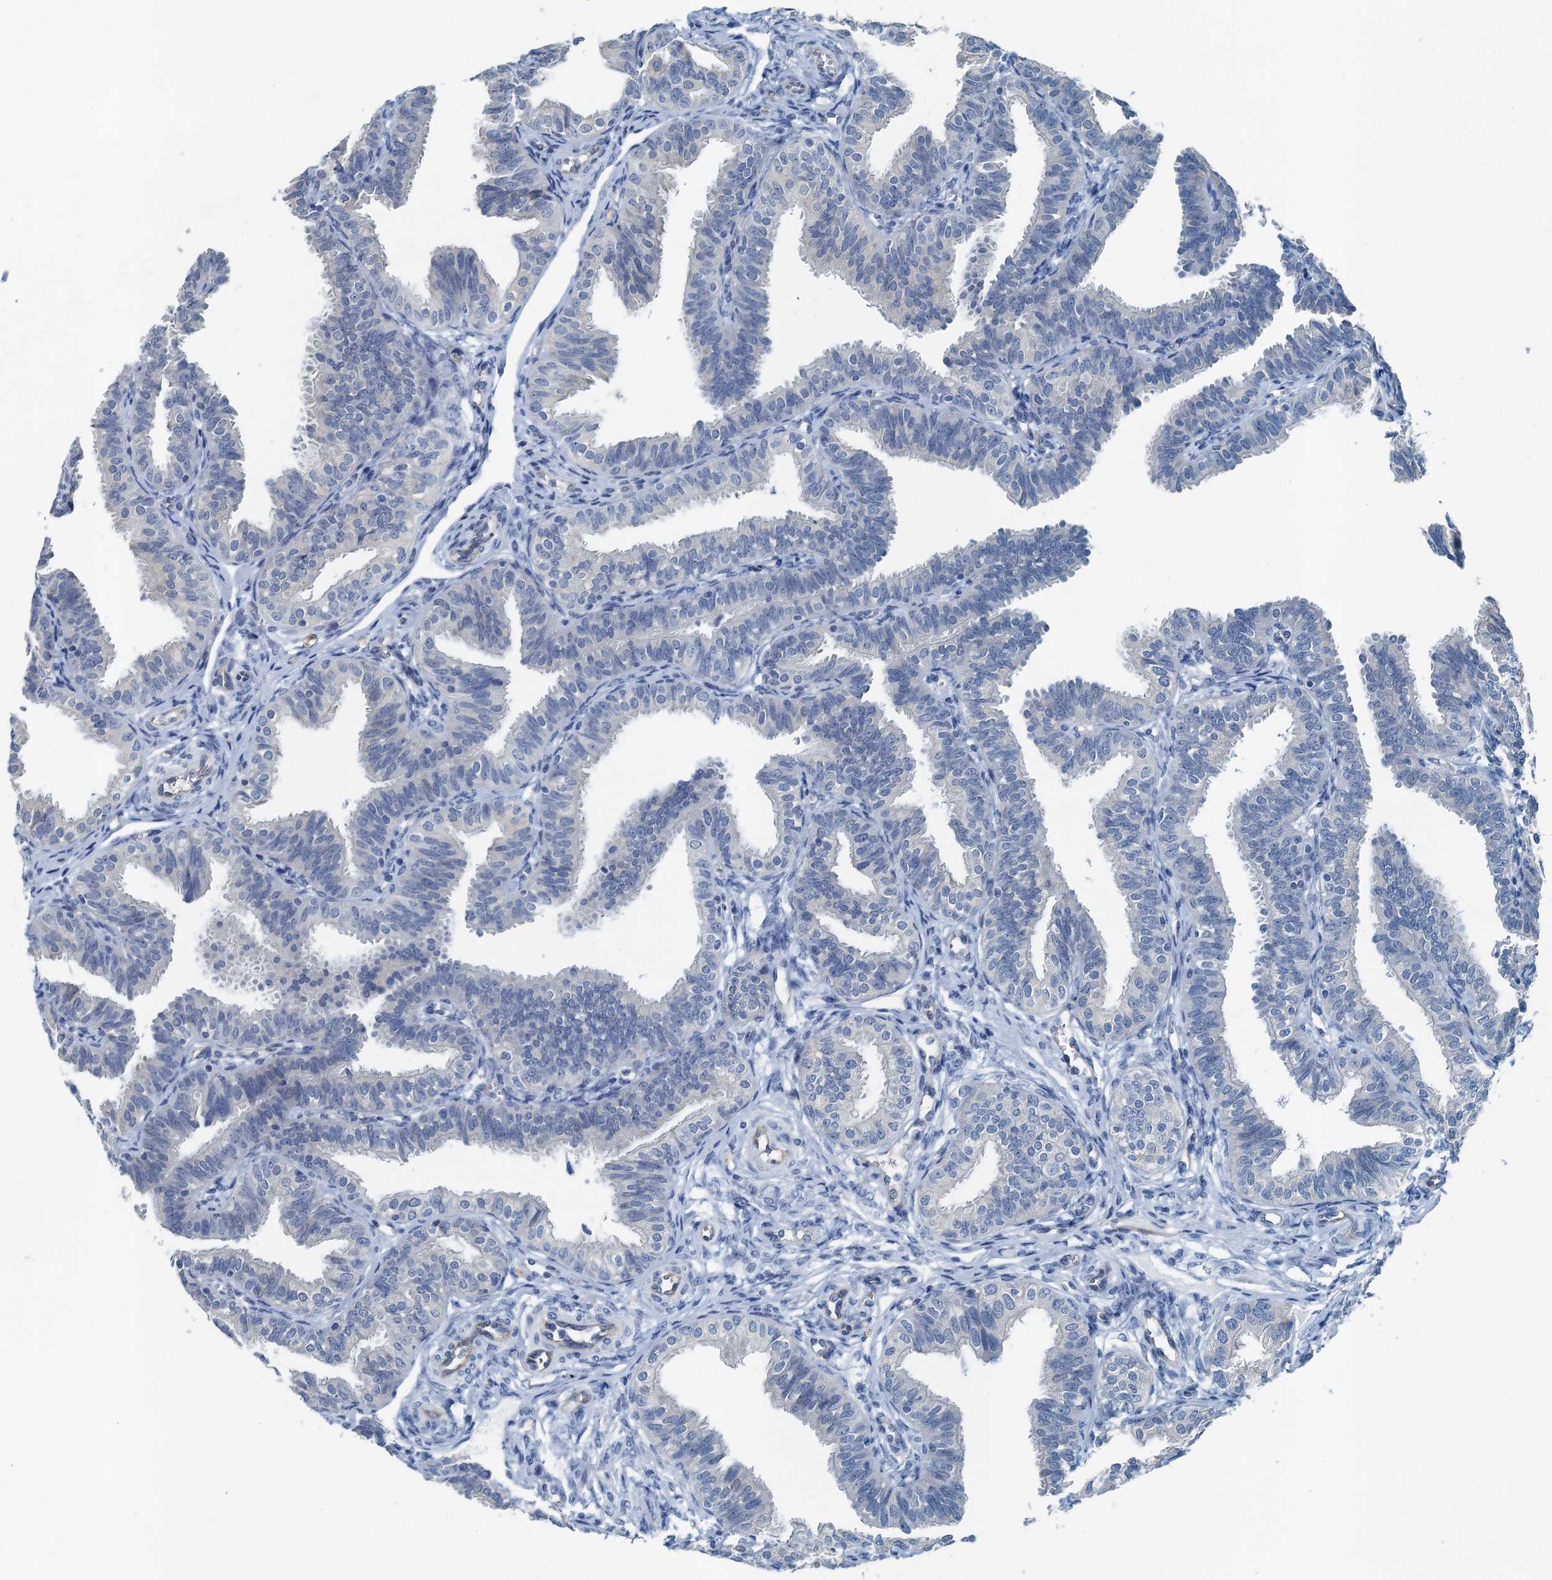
{"staining": {"intensity": "negative", "quantity": "none", "location": "none"}, "tissue": "fallopian tube", "cell_type": "Glandular cells", "image_type": "normal", "snomed": [{"axis": "morphology", "description": "Normal tissue, NOS"}, {"axis": "topography", "description": "Fallopian tube"}], "caption": "This is a photomicrograph of immunohistochemistry staining of benign fallopian tube, which shows no positivity in glandular cells.", "gene": "GFOD2", "patient": {"sex": "female", "age": 35}}